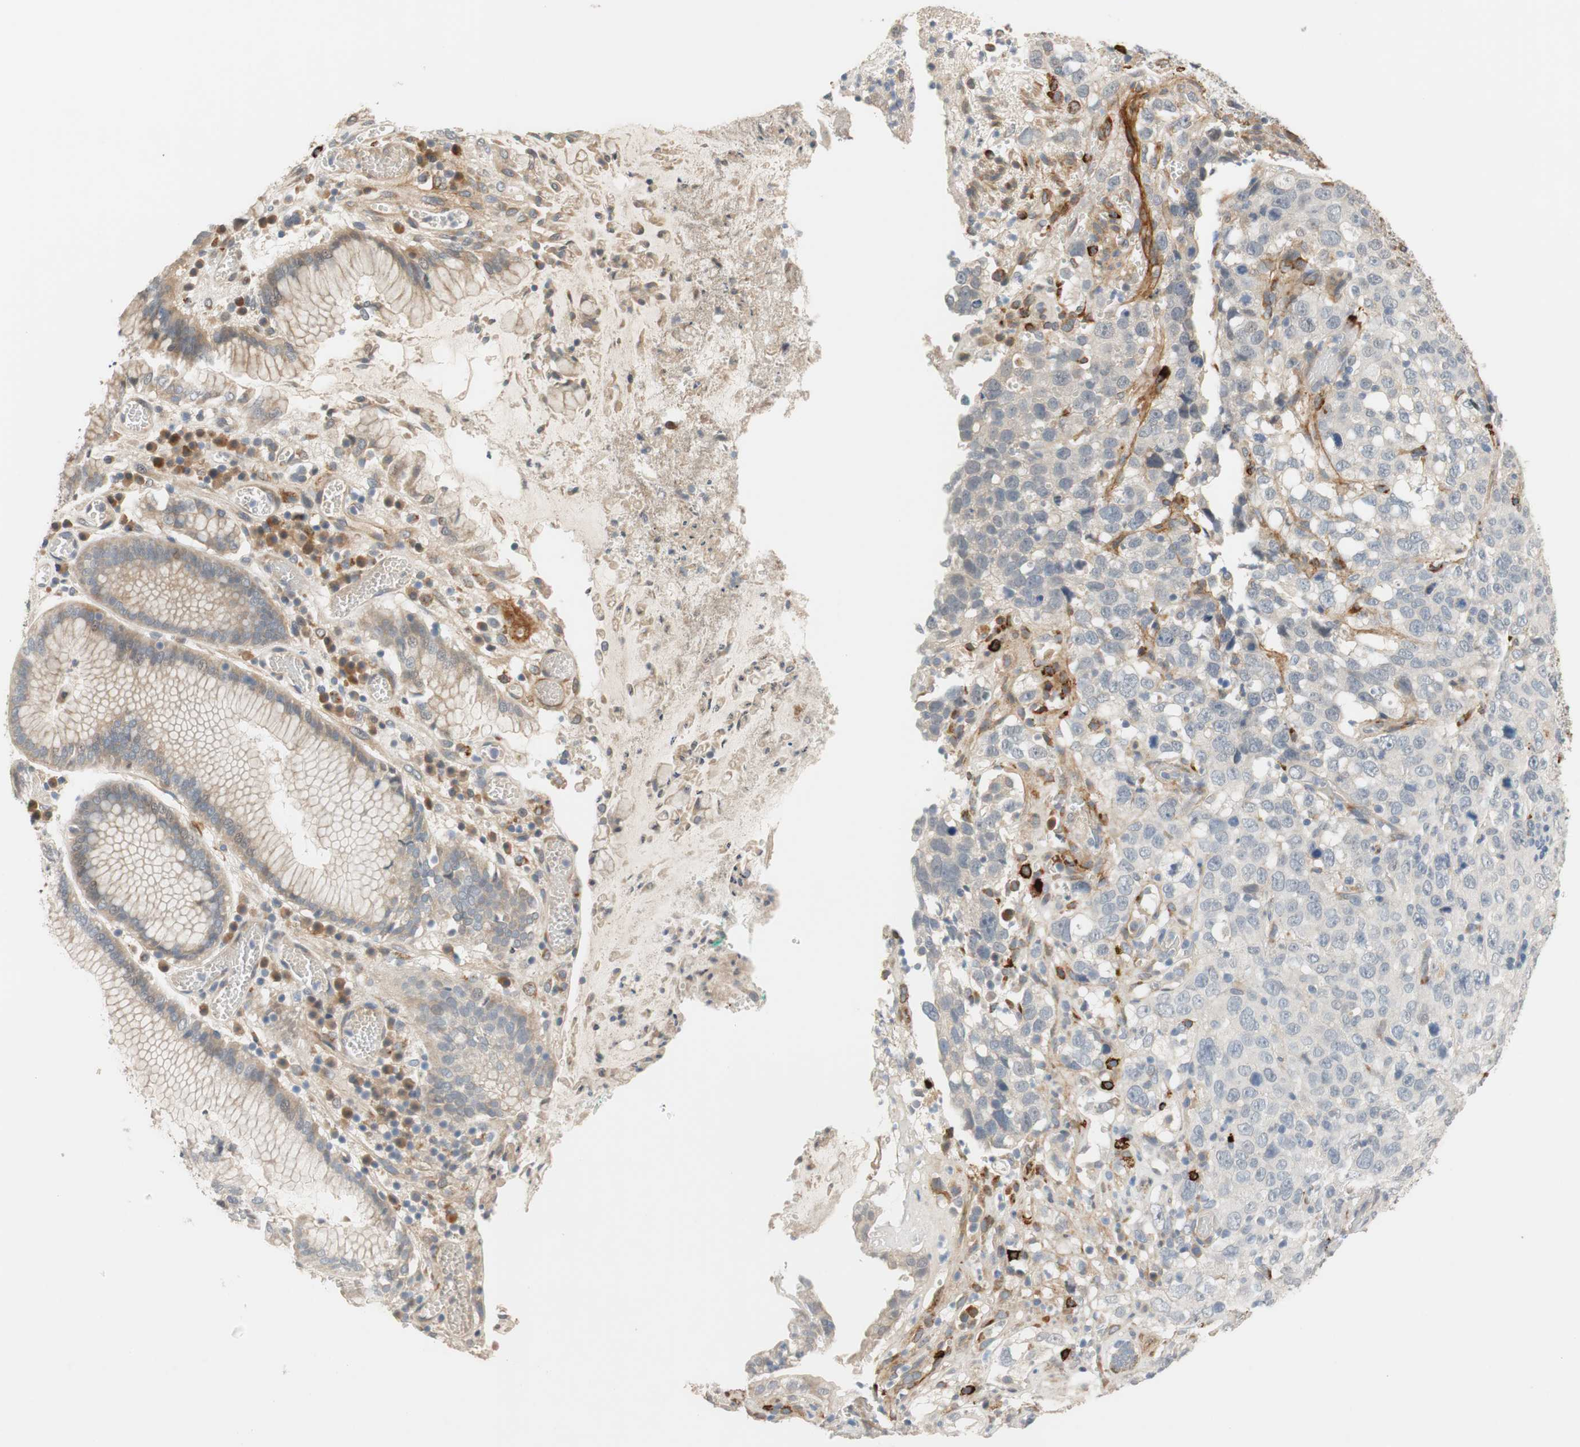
{"staining": {"intensity": "weak", "quantity": "25%-75%", "location": "cytoplasmic/membranous"}, "tissue": "stomach cancer", "cell_type": "Tumor cells", "image_type": "cancer", "snomed": [{"axis": "morphology", "description": "Normal tissue, NOS"}, {"axis": "morphology", "description": "Adenocarcinoma, NOS"}, {"axis": "topography", "description": "Stomach"}], "caption": "Weak cytoplasmic/membranous protein positivity is identified in approximately 25%-75% of tumor cells in adenocarcinoma (stomach).", "gene": "COL12A1", "patient": {"sex": "male", "age": 48}}